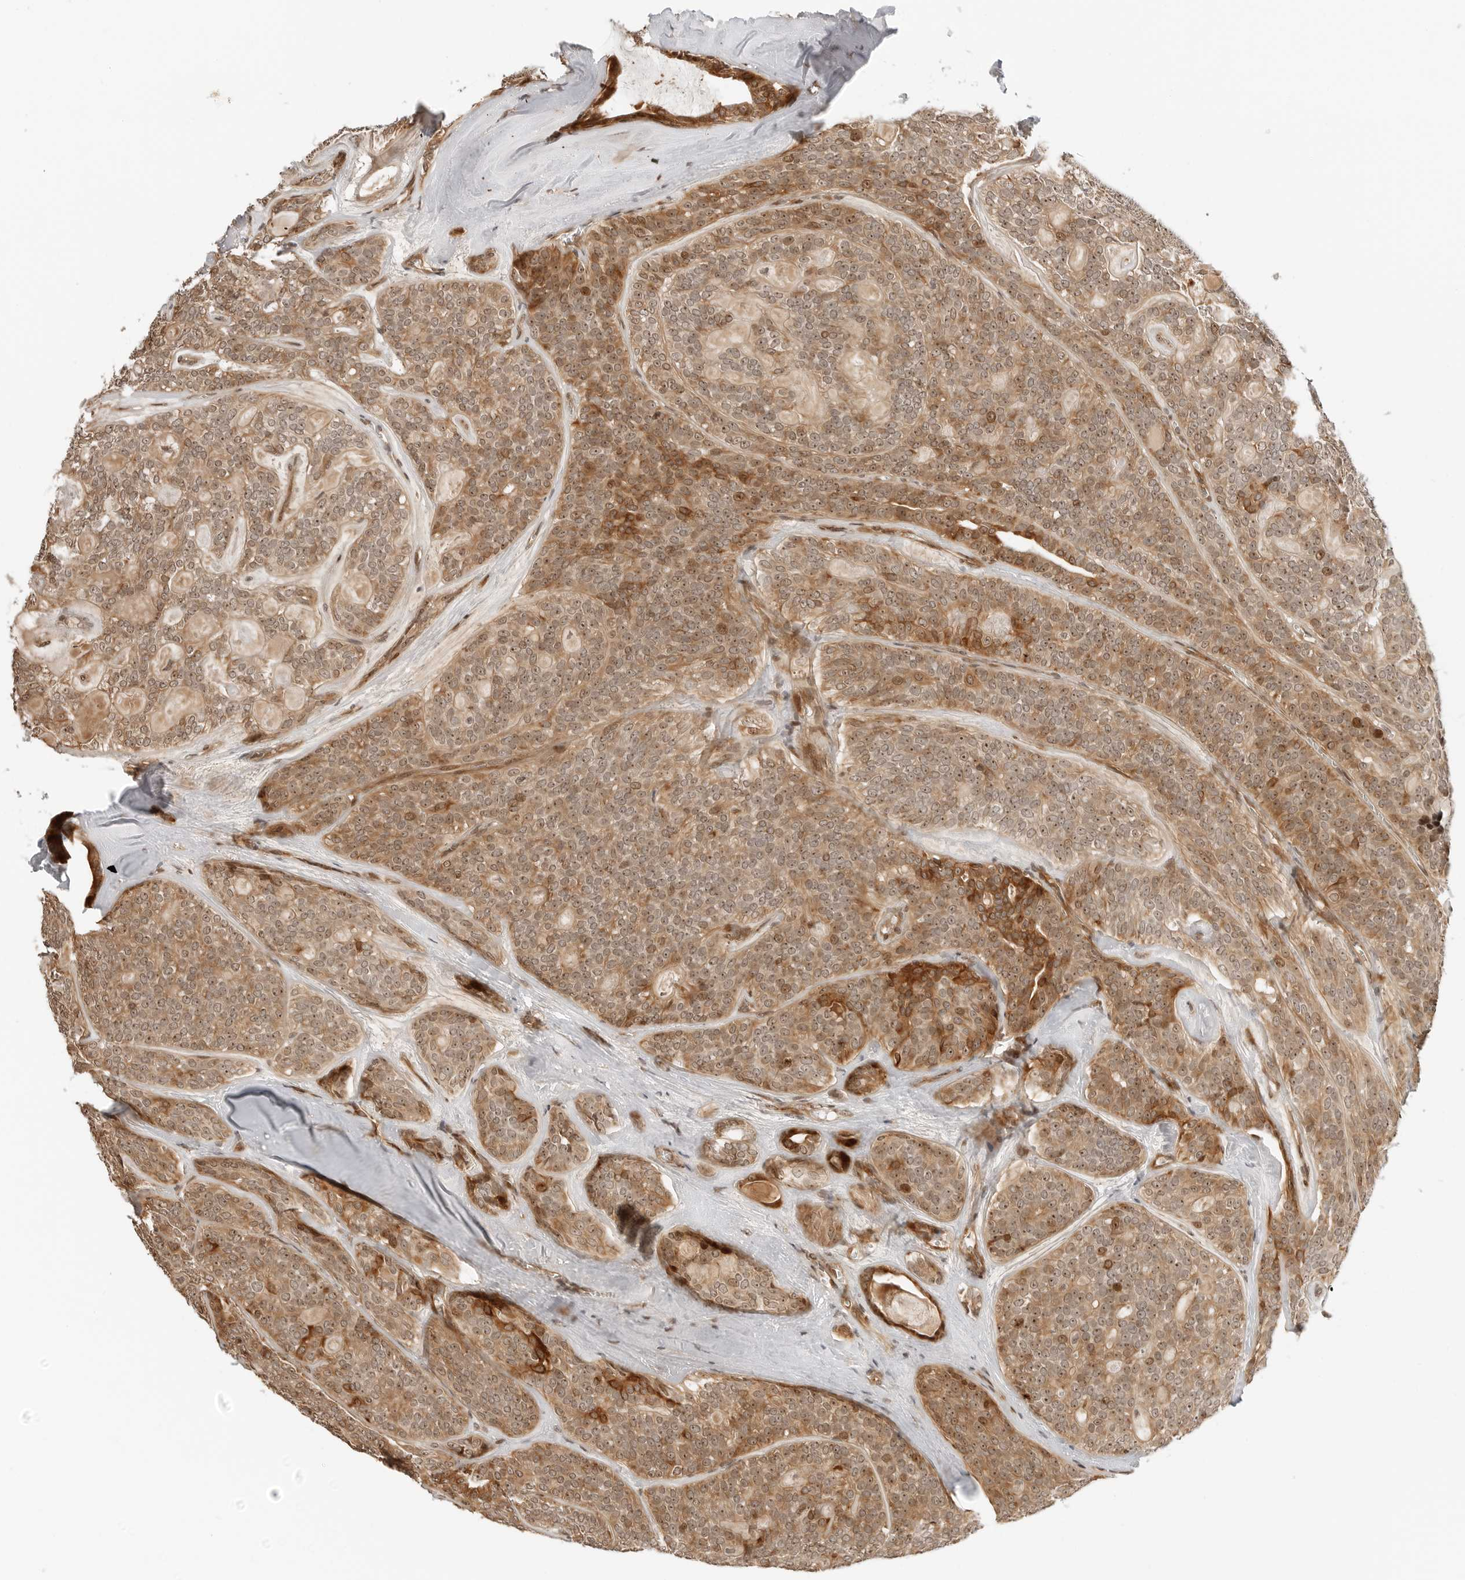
{"staining": {"intensity": "moderate", "quantity": ">75%", "location": "cytoplasmic/membranous,nuclear"}, "tissue": "head and neck cancer", "cell_type": "Tumor cells", "image_type": "cancer", "snomed": [{"axis": "morphology", "description": "Adenocarcinoma, NOS"}, {"axis": "topography", "description": "Head-Neck"}], "caption": "Protein expression analysis of human head and neck cancer (adenocarcinoma) reveals moderate cytoplasmic/membranous and nuclear staining in approximately >75% of tumor cells.", "gene": "GEM", "patient": {"sex": "male", "age": 66}}